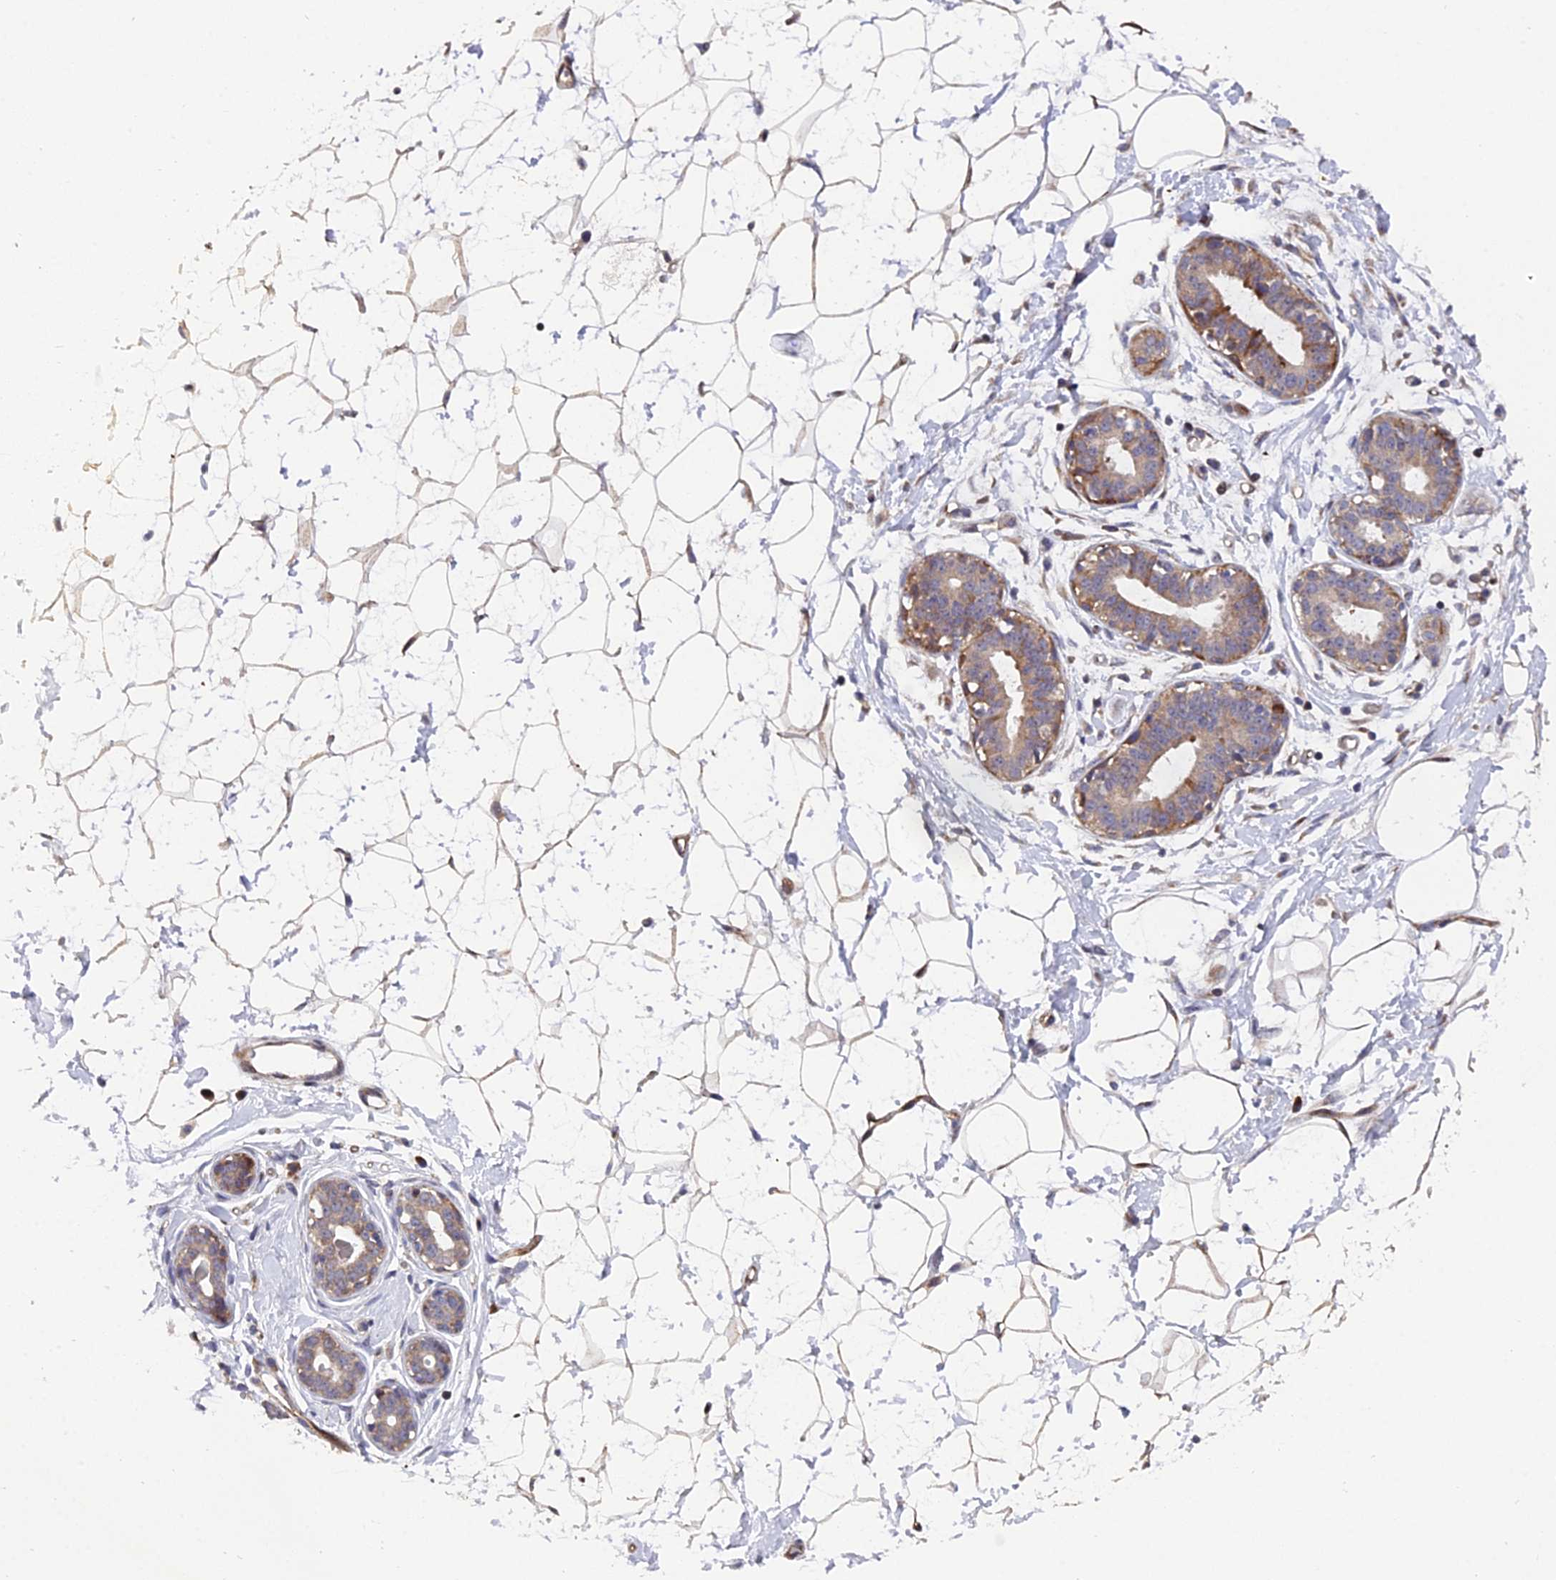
{"staining": {"intensity": "weak", "quantity": ">75%", "location": "cytoplasmic/membranous"}, "tissue": "breast", "cell_type": "Adipocytes", "image_type": "normal", "snomed": [{"axis": "morphology", "description": "Normal tissue, NOS"}, {"axis": "morphology", "description": "Adenoma, NOS"}, {"axis": "topography", "description": "Breast"}], "caption": "Protein staining shows weak cytoplasmic/membranous expression in about >75% of adipocytes in unremarkable breast.", "gene": "RAB28", "patient": {"sex": "female", "age": 23}}